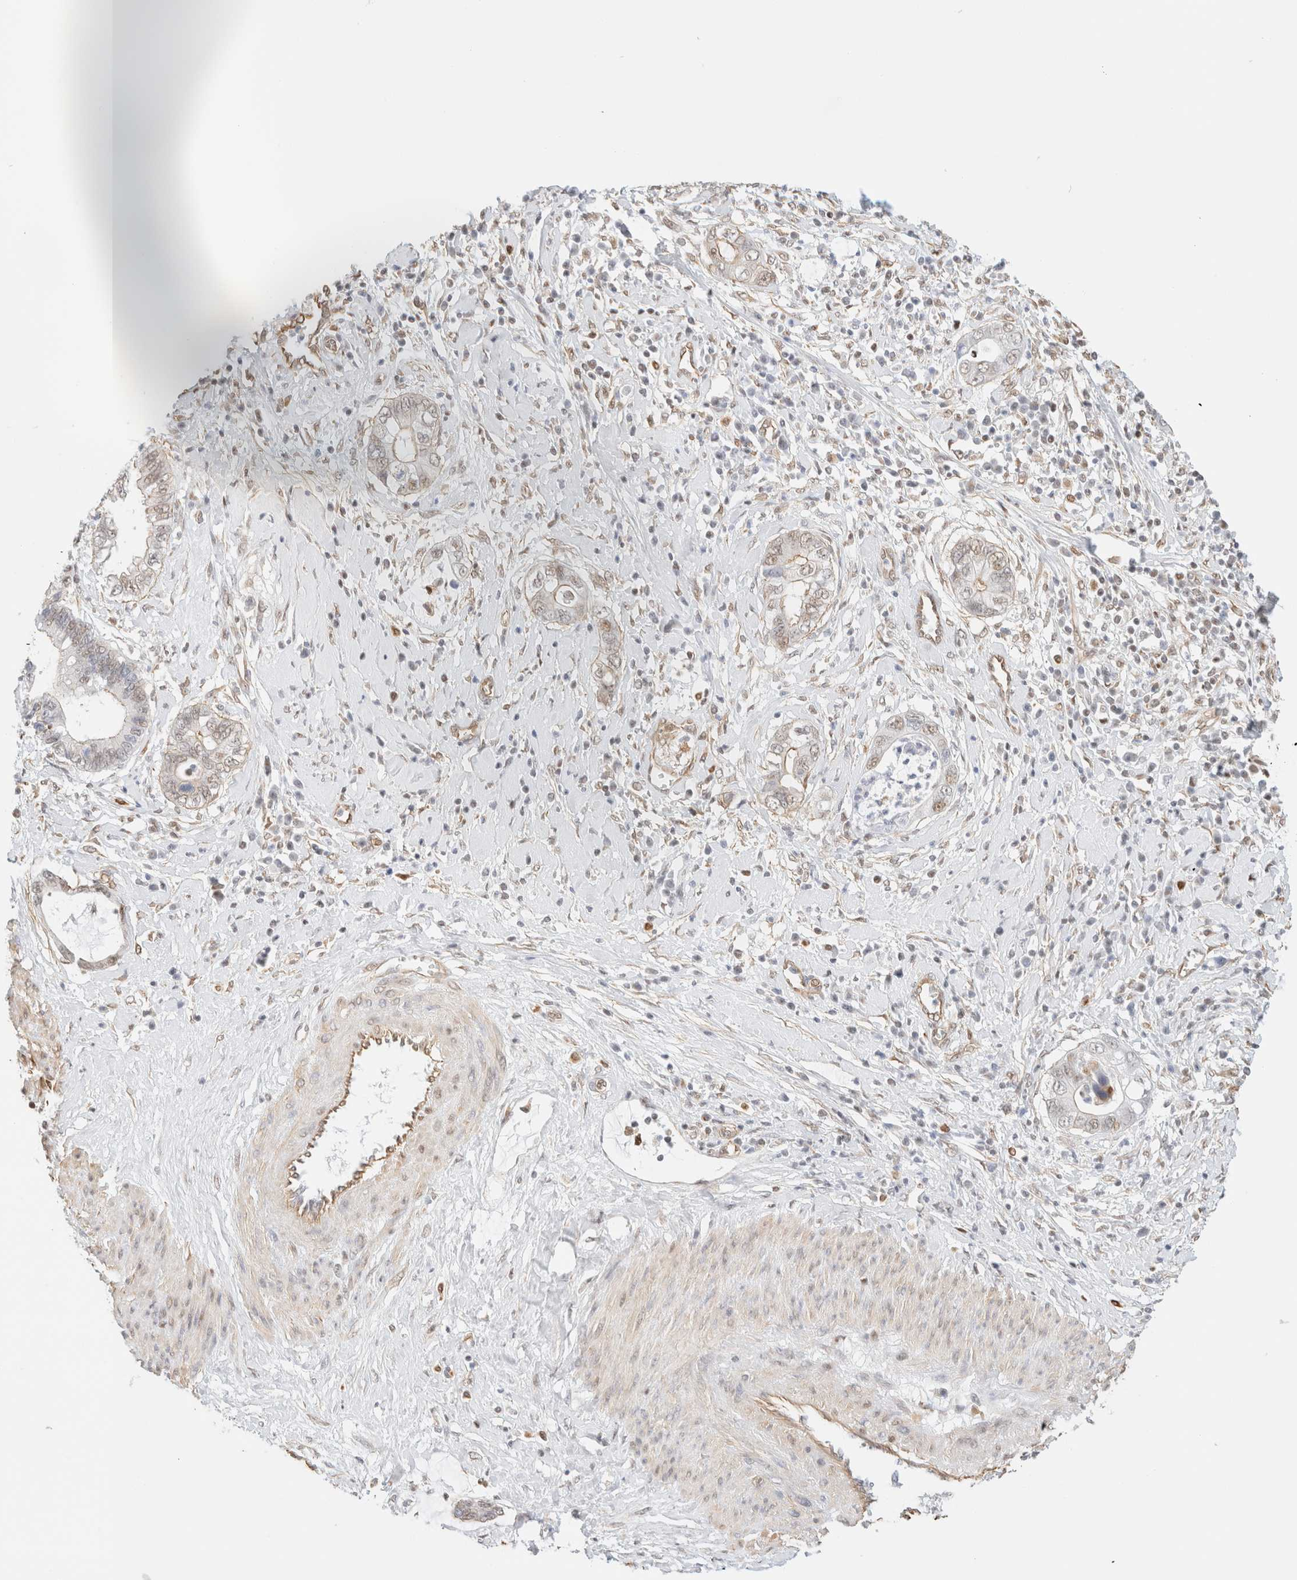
{"staining": {"intensity": "weak", "quantity": "25%-75%", "location": "nuclear"}, "tissue": "cervical cancer", "cell_type": "Tumor cells", "image_type": "cancer", "snomed": [{"axis": "morphology", "description": "Adenocarcinoma, NOS"}, {"axis": "topography", "description": "Cervix"}], "caption": "The histopathology image exhibits immunohistochemical staining of cervical cancer. There is weak nuclear positivity is appreciated in approximately 25%-75% of tumor cells.", "gene": "ARID5A", "patient": {"sex": "female", "age": 44}}